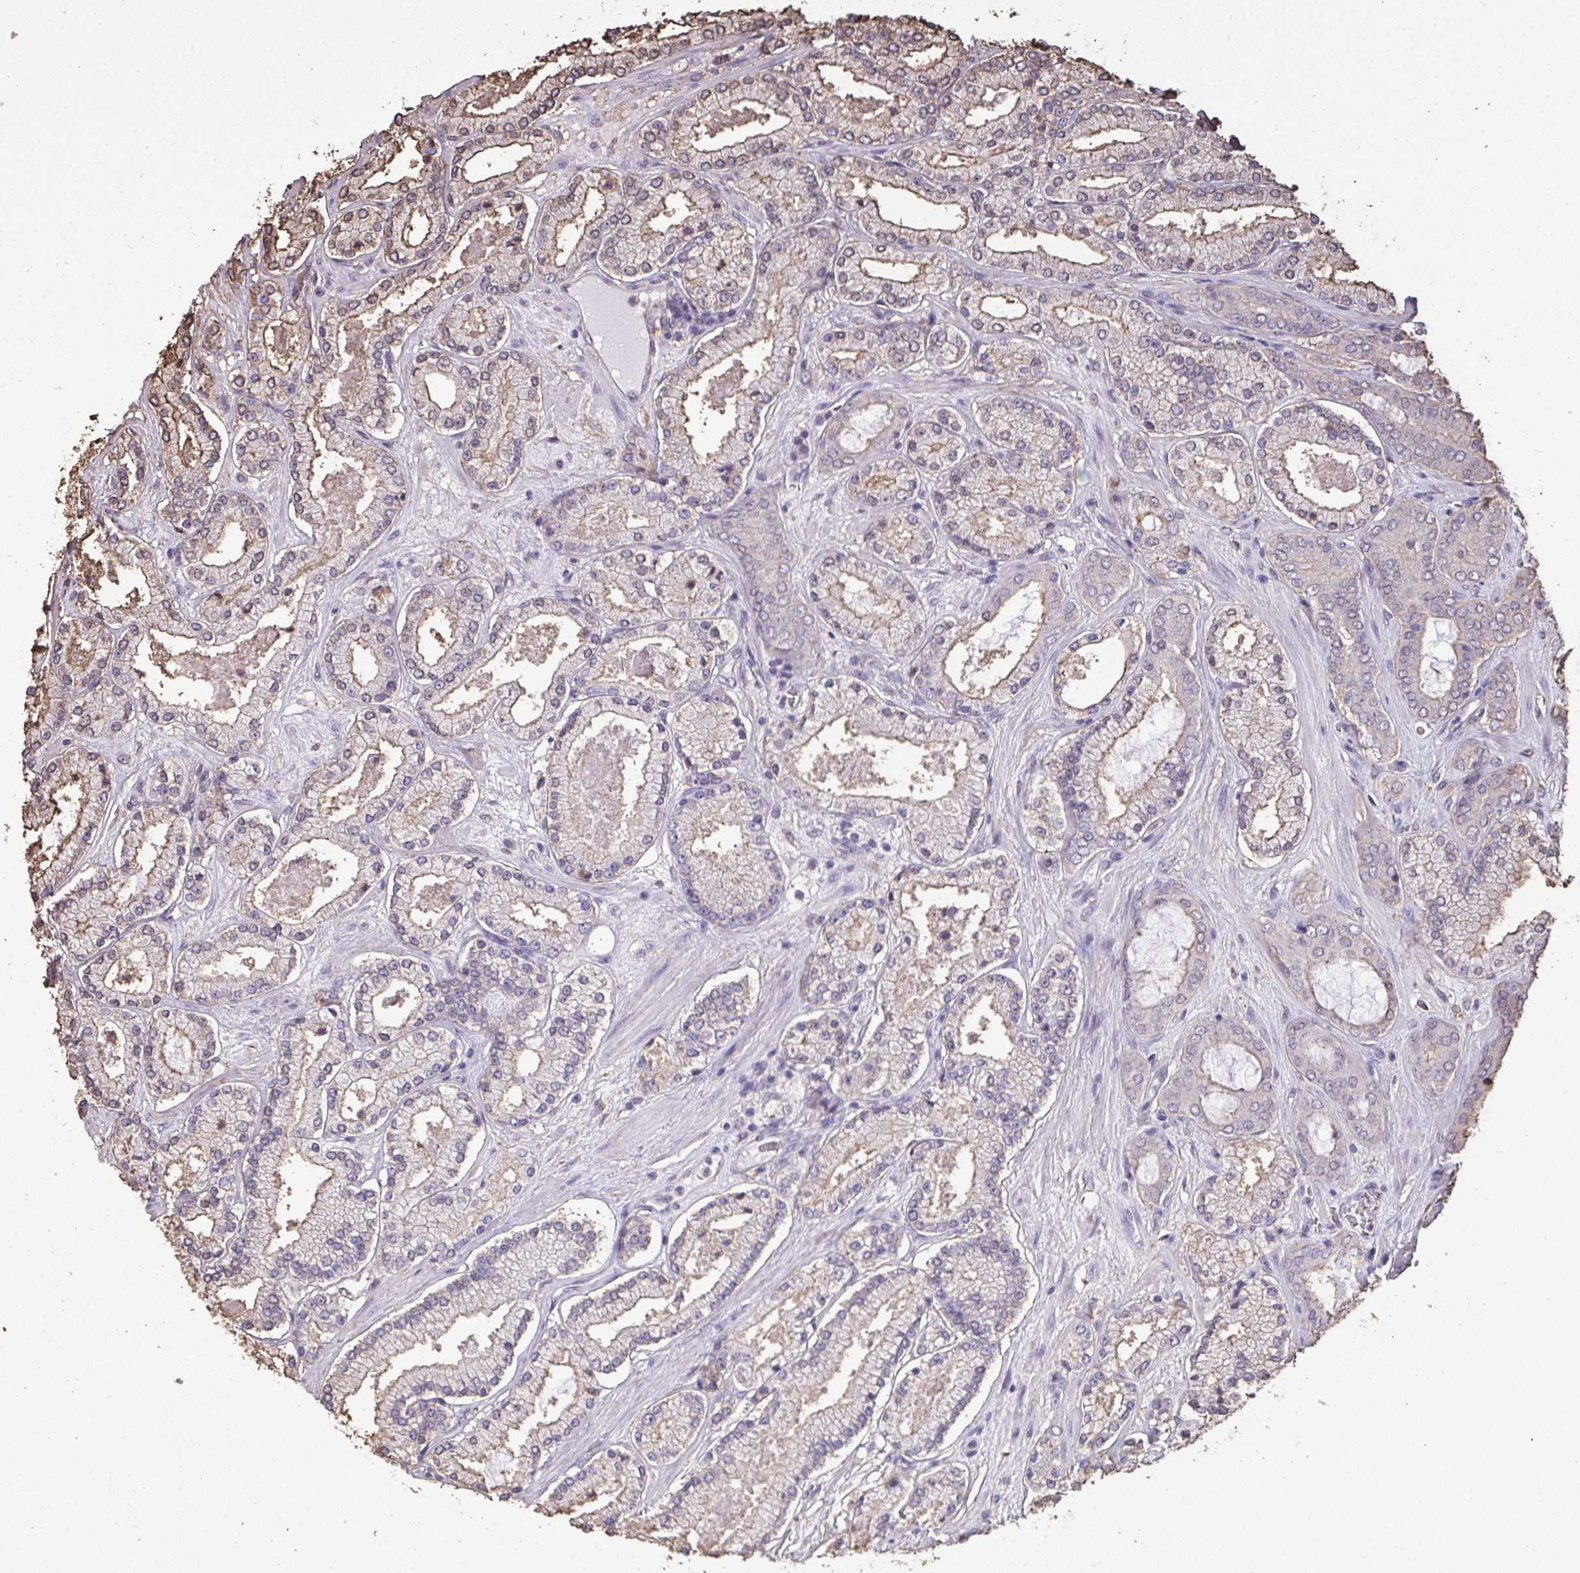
{"staining": {"intensity": "weak", "quantity": "25%-75%", "location": "cytoplasmic/membranous"}, "tissue": "prostate cancer", "cell_type": "Tumor cells", "image_type": "cancer", "snomed": [{"axis": "morphology", "description": "Adenocarcinoma, High grade"}, {"axis": "topography", "description": "Prostate"}], "caption": "A low amount of weak cytoplasmic/membranous positivity is identified in about 25%-75% of tumor cells in prostate high-grade adenocarcinoma tissue.", "gene": "ANXA5", "patient": {"sex": "male", "age": 63}}